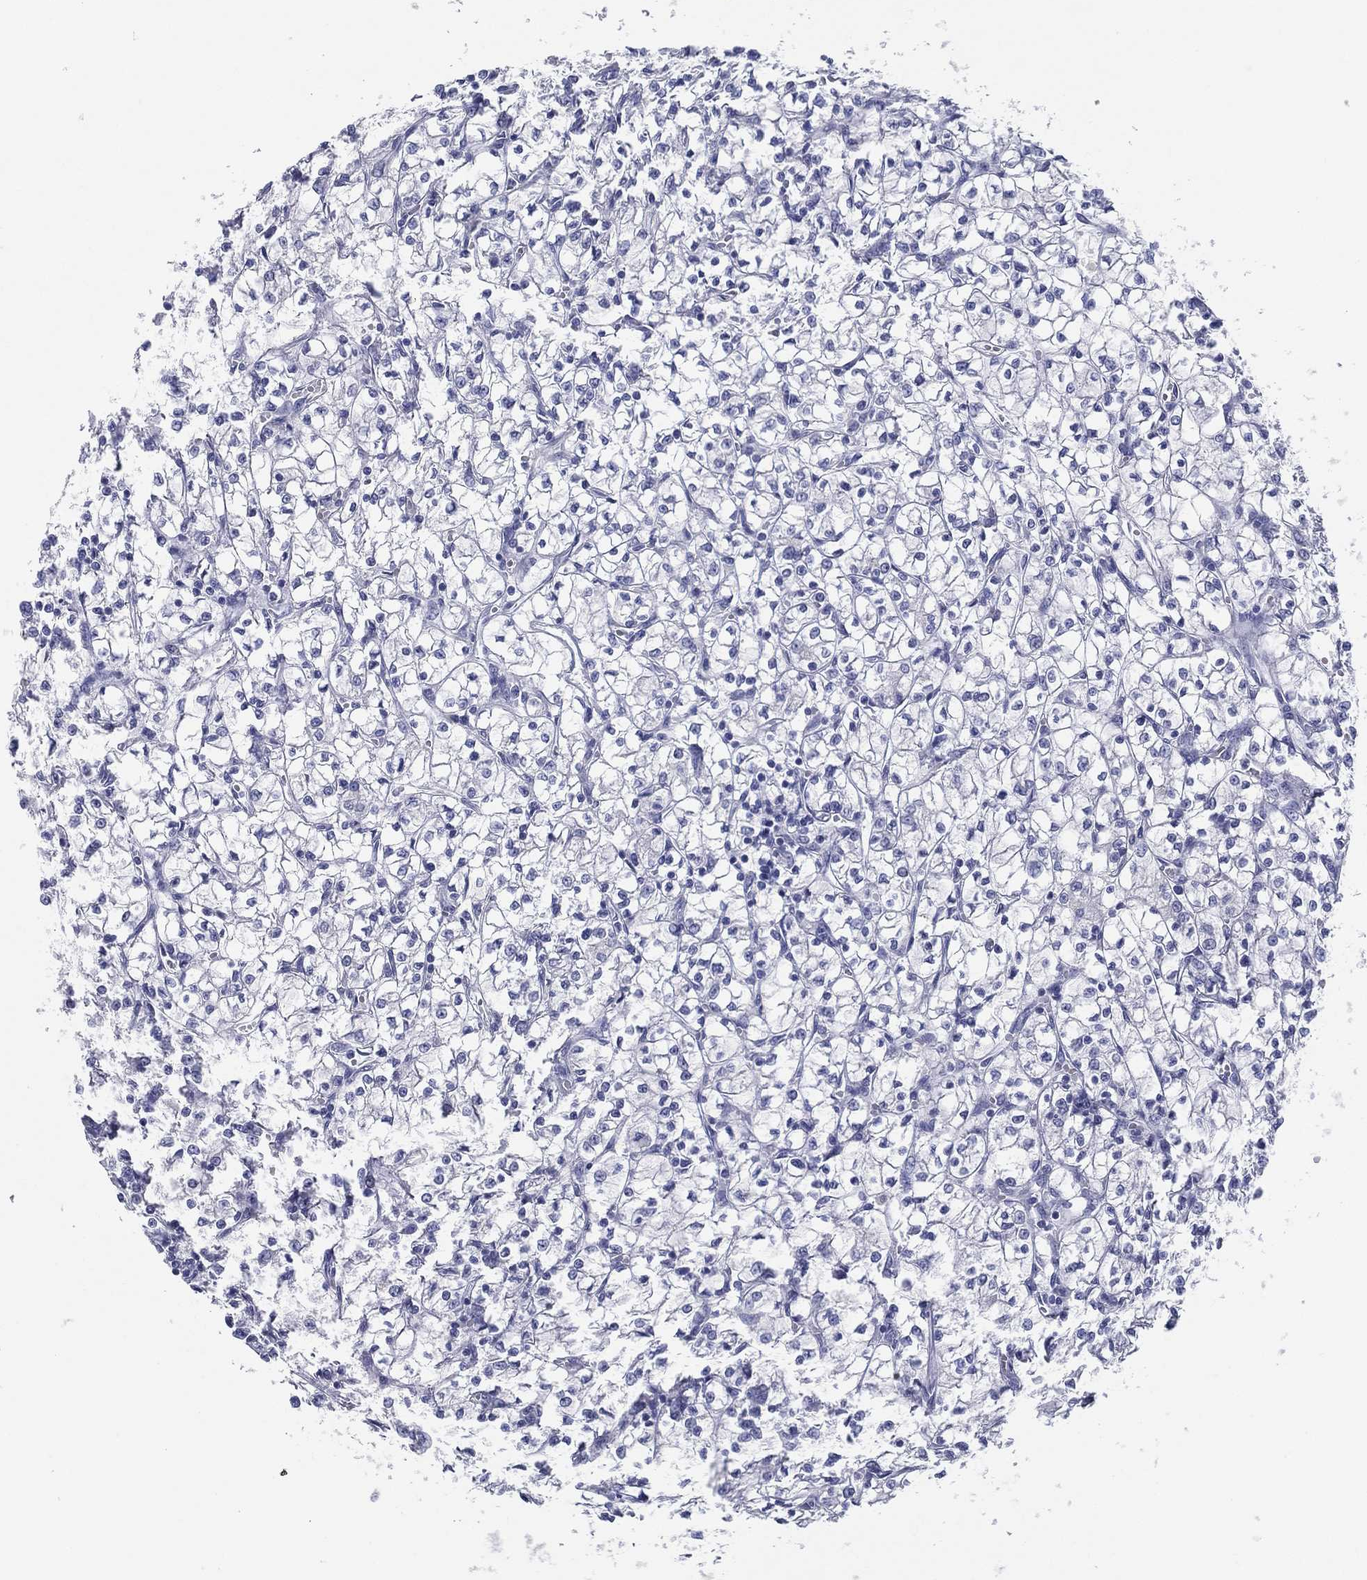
{"staining": {"intensity": "negative", "quantity": "none", "location": "none"}, "tissue": "renal cancer", "cell_type": "Tumor cells", "image_type": "cancer", "snomed": [{"axis": "morphology", "description": "Adenocarcinoma, NOS"}, {"axis": "topography", "description": "Kidney"}], "caption": "DAB immunohistochemical staining of renal cancer shows no significant expression in tumor cells.", "gene": "TFAP2A", "patient": {"sex": "female", "age": 64}}